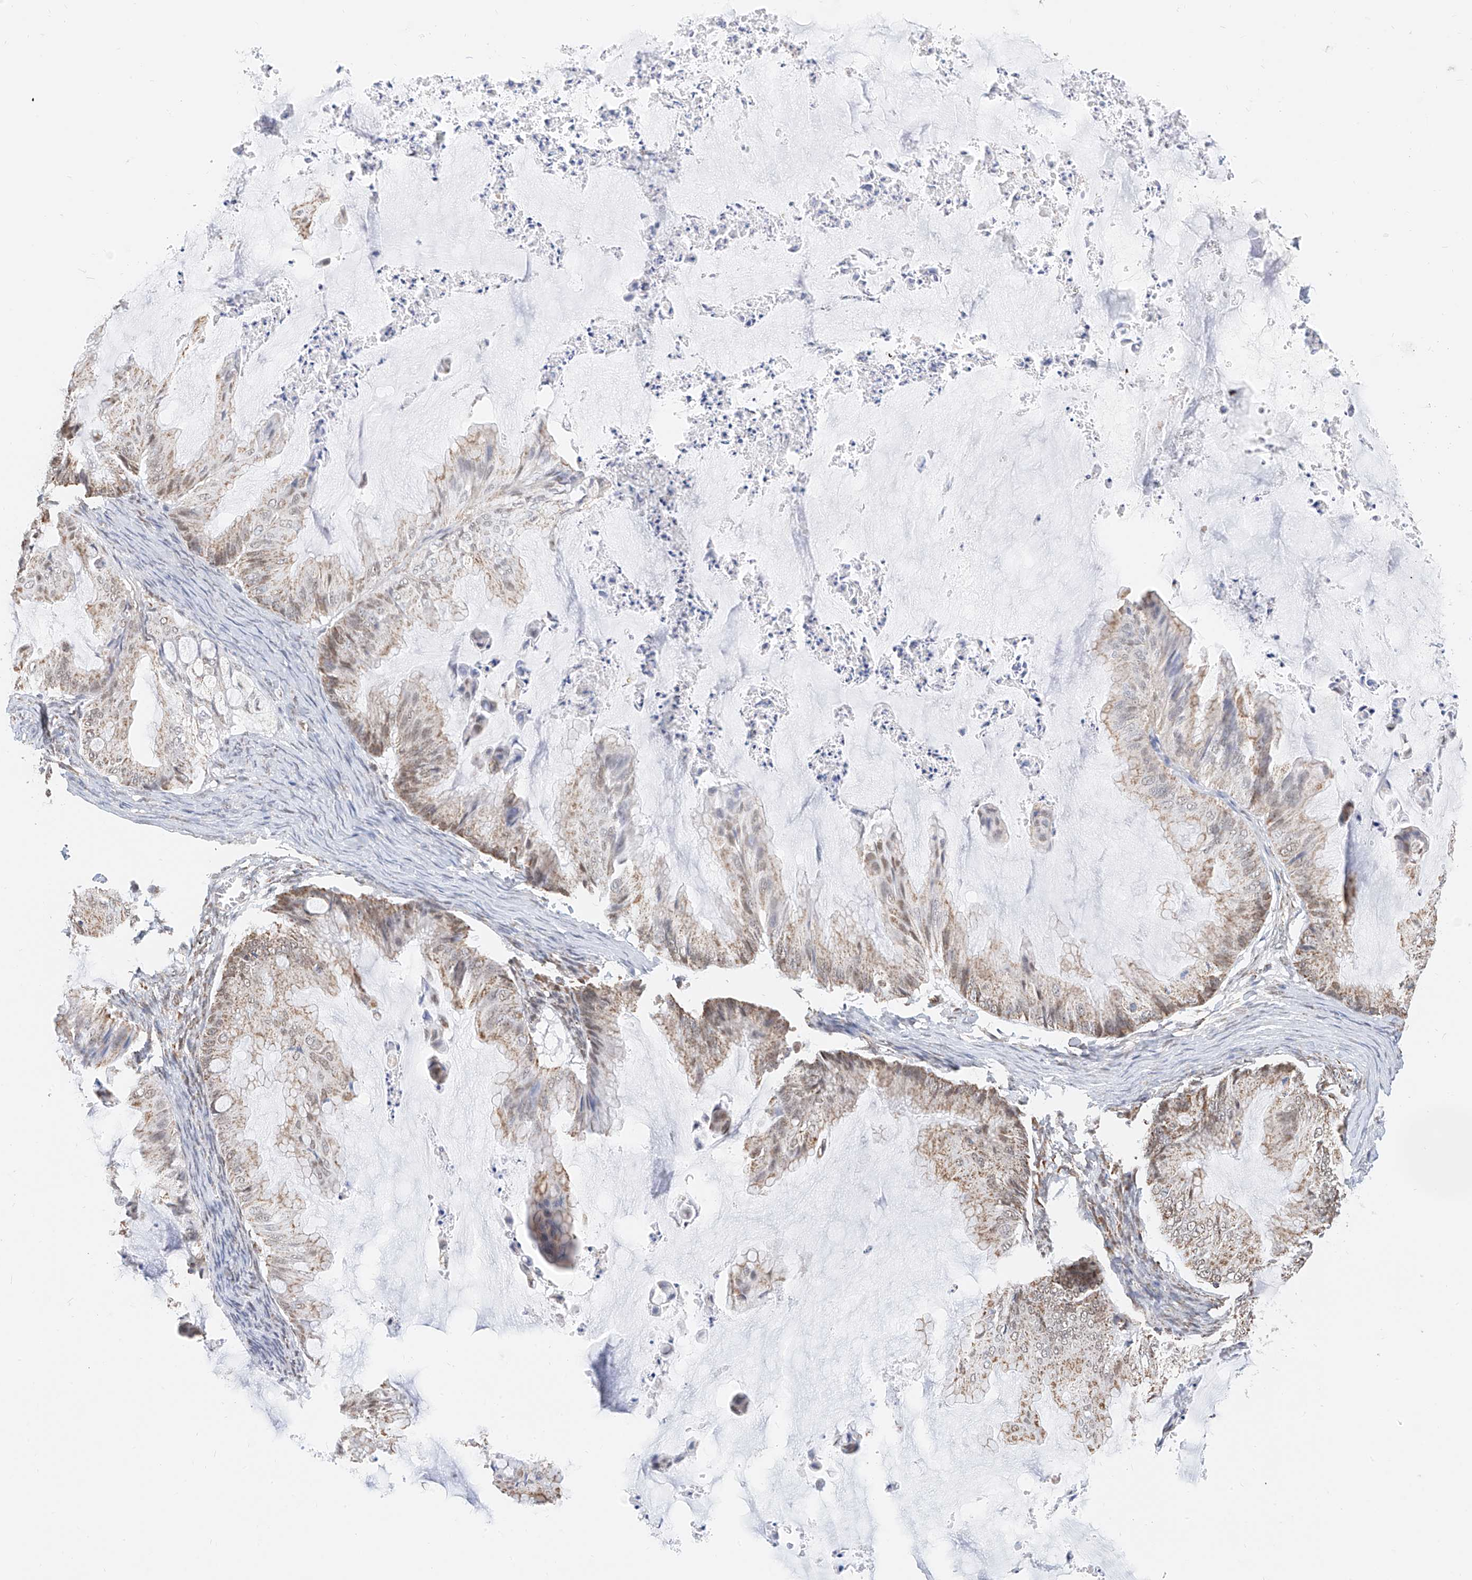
{"staining": {"intensity": "weak", "quantity": ">75%", "location": "cytoplasmic/membranous"}, "tissue": "ovarian cancer", "cell_type": "Tumor cells", "image_type": "cancer", "snomed": [{"axis": "morphology", "description": "Cystadenocarcinoma, mucinous, NOS"}, {"axis": "topography", "description": "Ovary"}], "caption": "There is low levels of weak cytoplasmic/membranous positivity in tumor cells of mucinous cystadenocarcinoma (ovarian), as demonstrated by immunohistochemical staining (brown color).", "gene": "NALCN", "patient": {"sex": "female", "age": 71}}